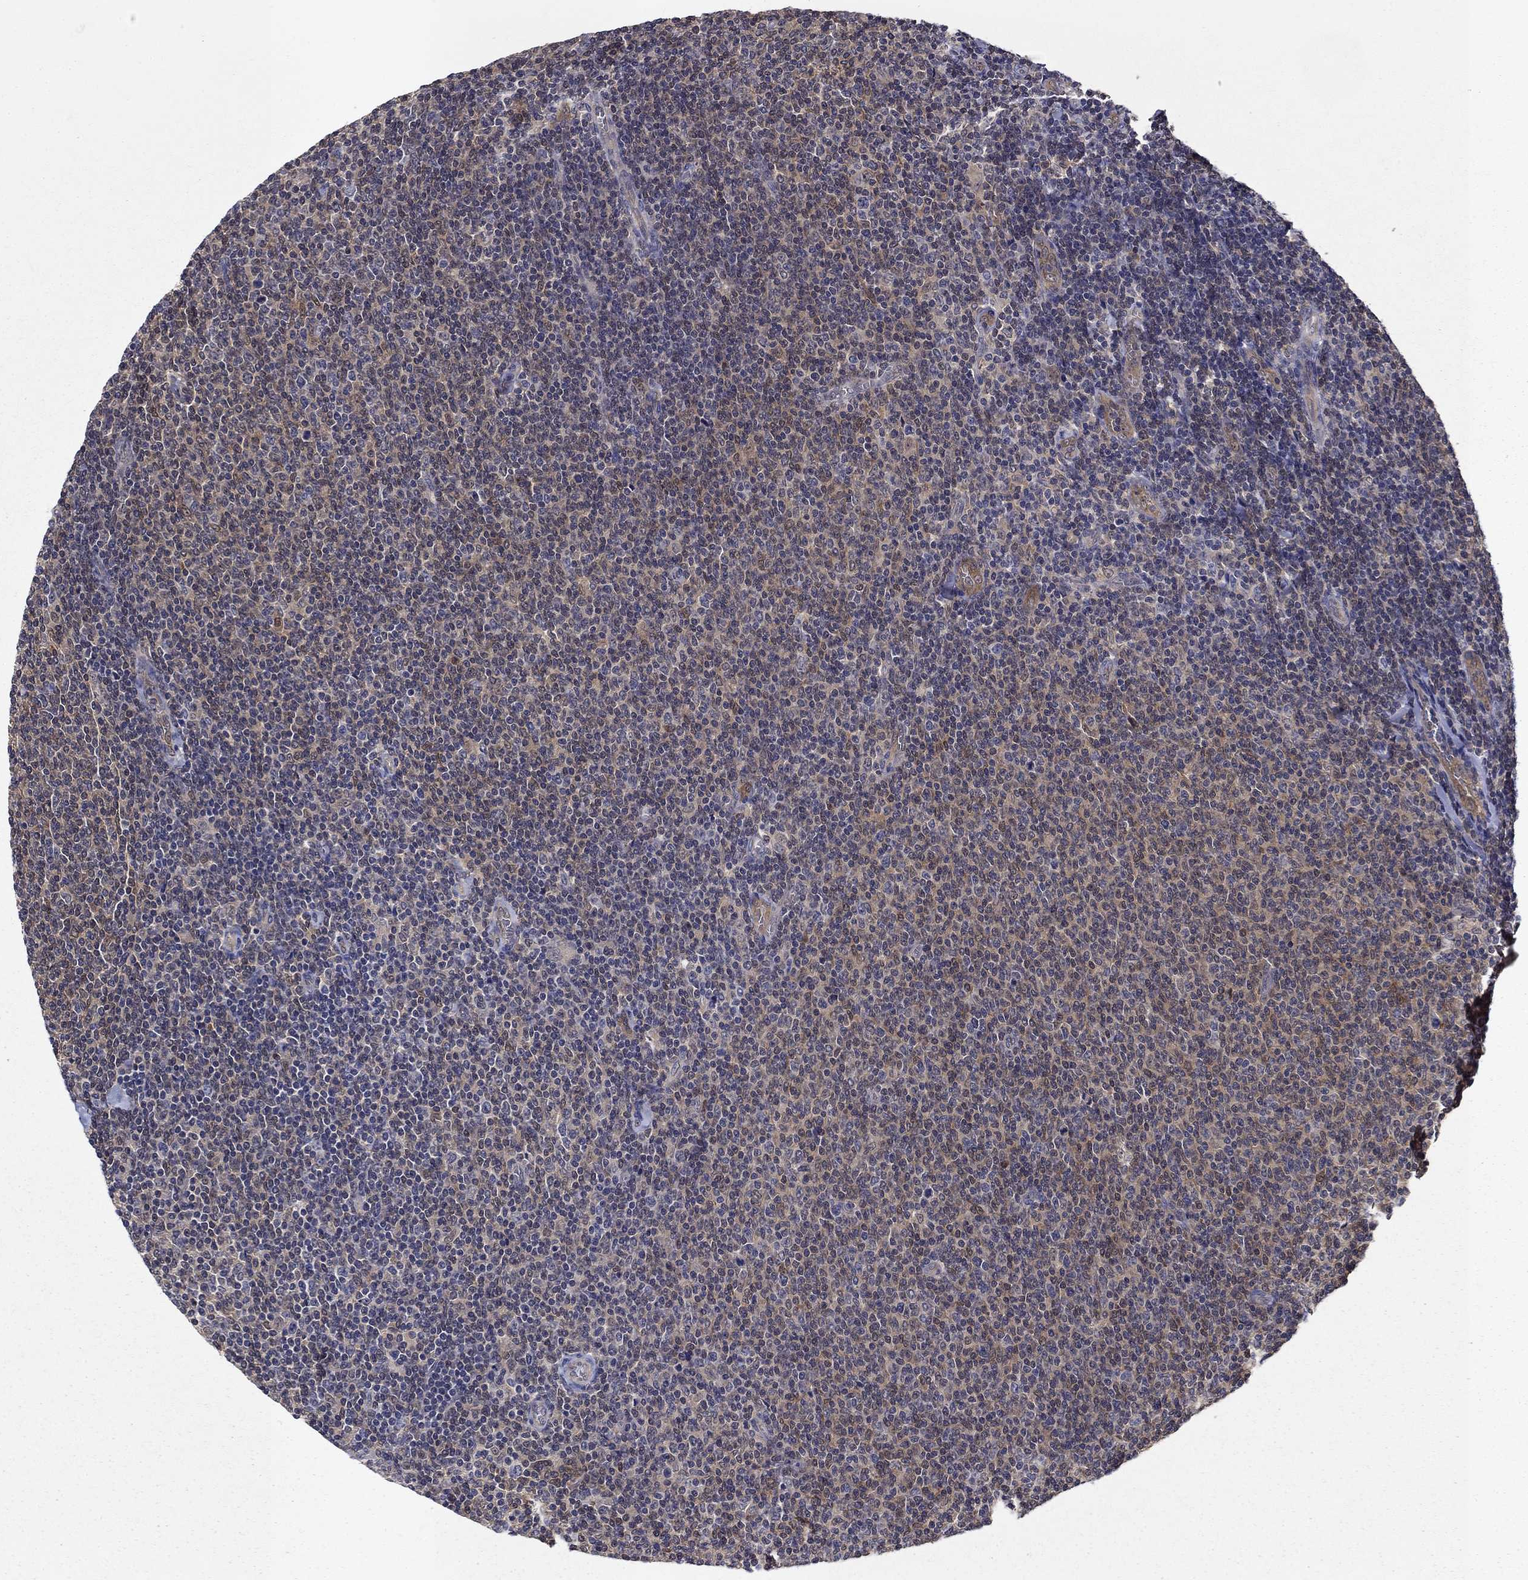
{"staining": {"intensity": "moderate", "quantity": "<25%", "location": "cytoplasmic/membranous"}, "tissue": "lymphoma", "cell_type": "Tumor cells", "image_type": "cancer", "snomed": [{"axis": "morphology", "description": "Malignant lymphoma, non-Hodgkin's type, Low grade"}, {"axis": "topography", "description": "Lymph node"}], "caption": "Immunohistochemical staining of human lymphoma reveals low levels of moderate cytoplasmic/membranous protein positivity in about <25% of tumor cells.", "gene": "GLTP", "patient": {"sex": "male", "age": 52}}